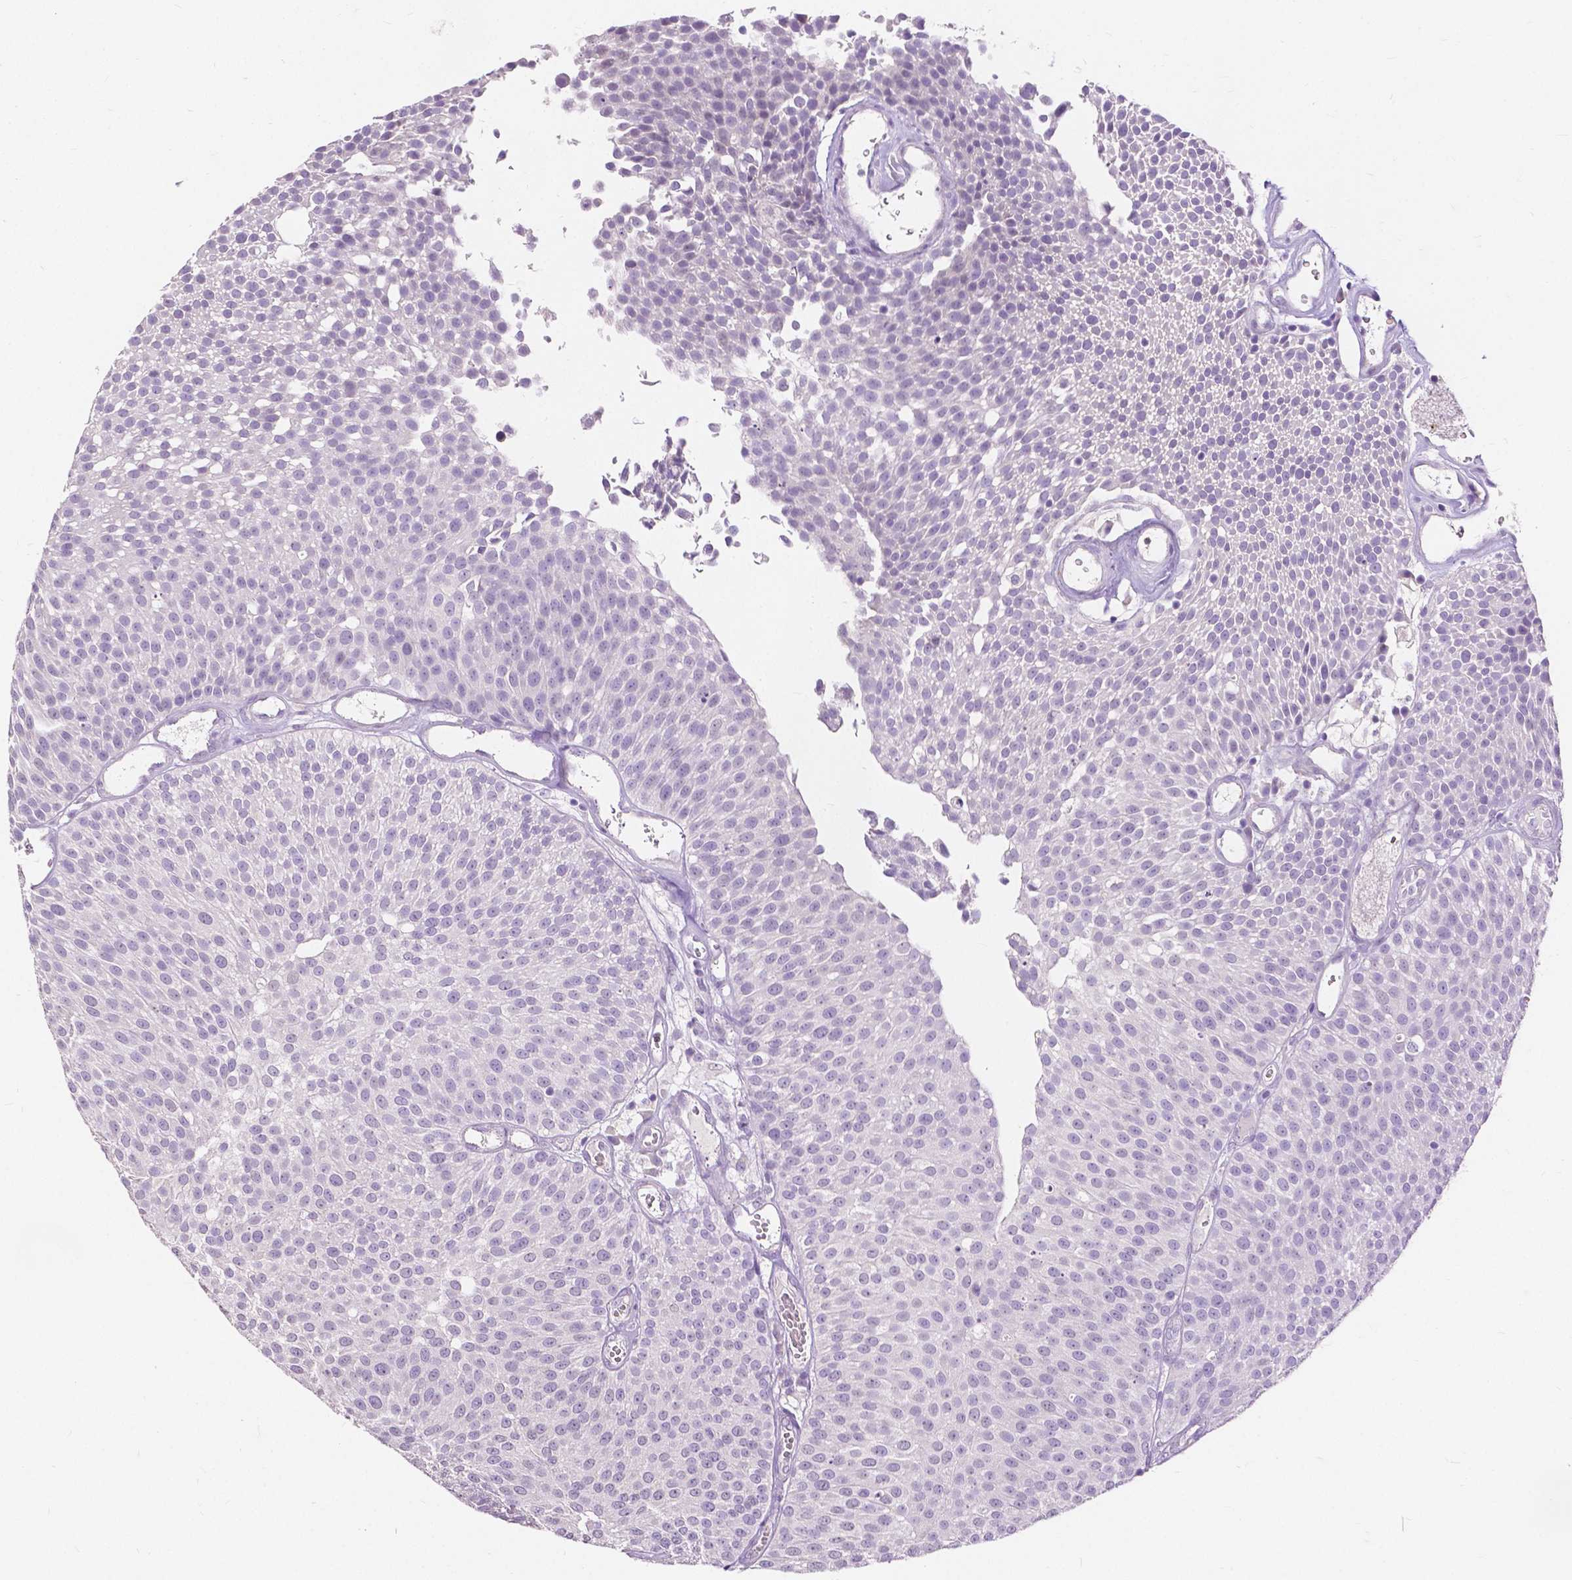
{"staining": {"intensity": "negative", "quantity": "none", "location": "none"}, "tissue": "urothelial cancer", "cell_type": "Tumor cells", "image_type": "cancer", "snomed": [{"axis": "morphology", "description": "Urothelial carcinoma, Low grade"}, {"axis": "topography", "description": "Urinary bladder"}], "caption": "A high-resolution micrograph shows IHC staining of low-grade urothelial carcinoma, which shows no significant staining in tumor cells.", "gene": "CXCR2", "patient": {"sex": "female", "age": 79}}